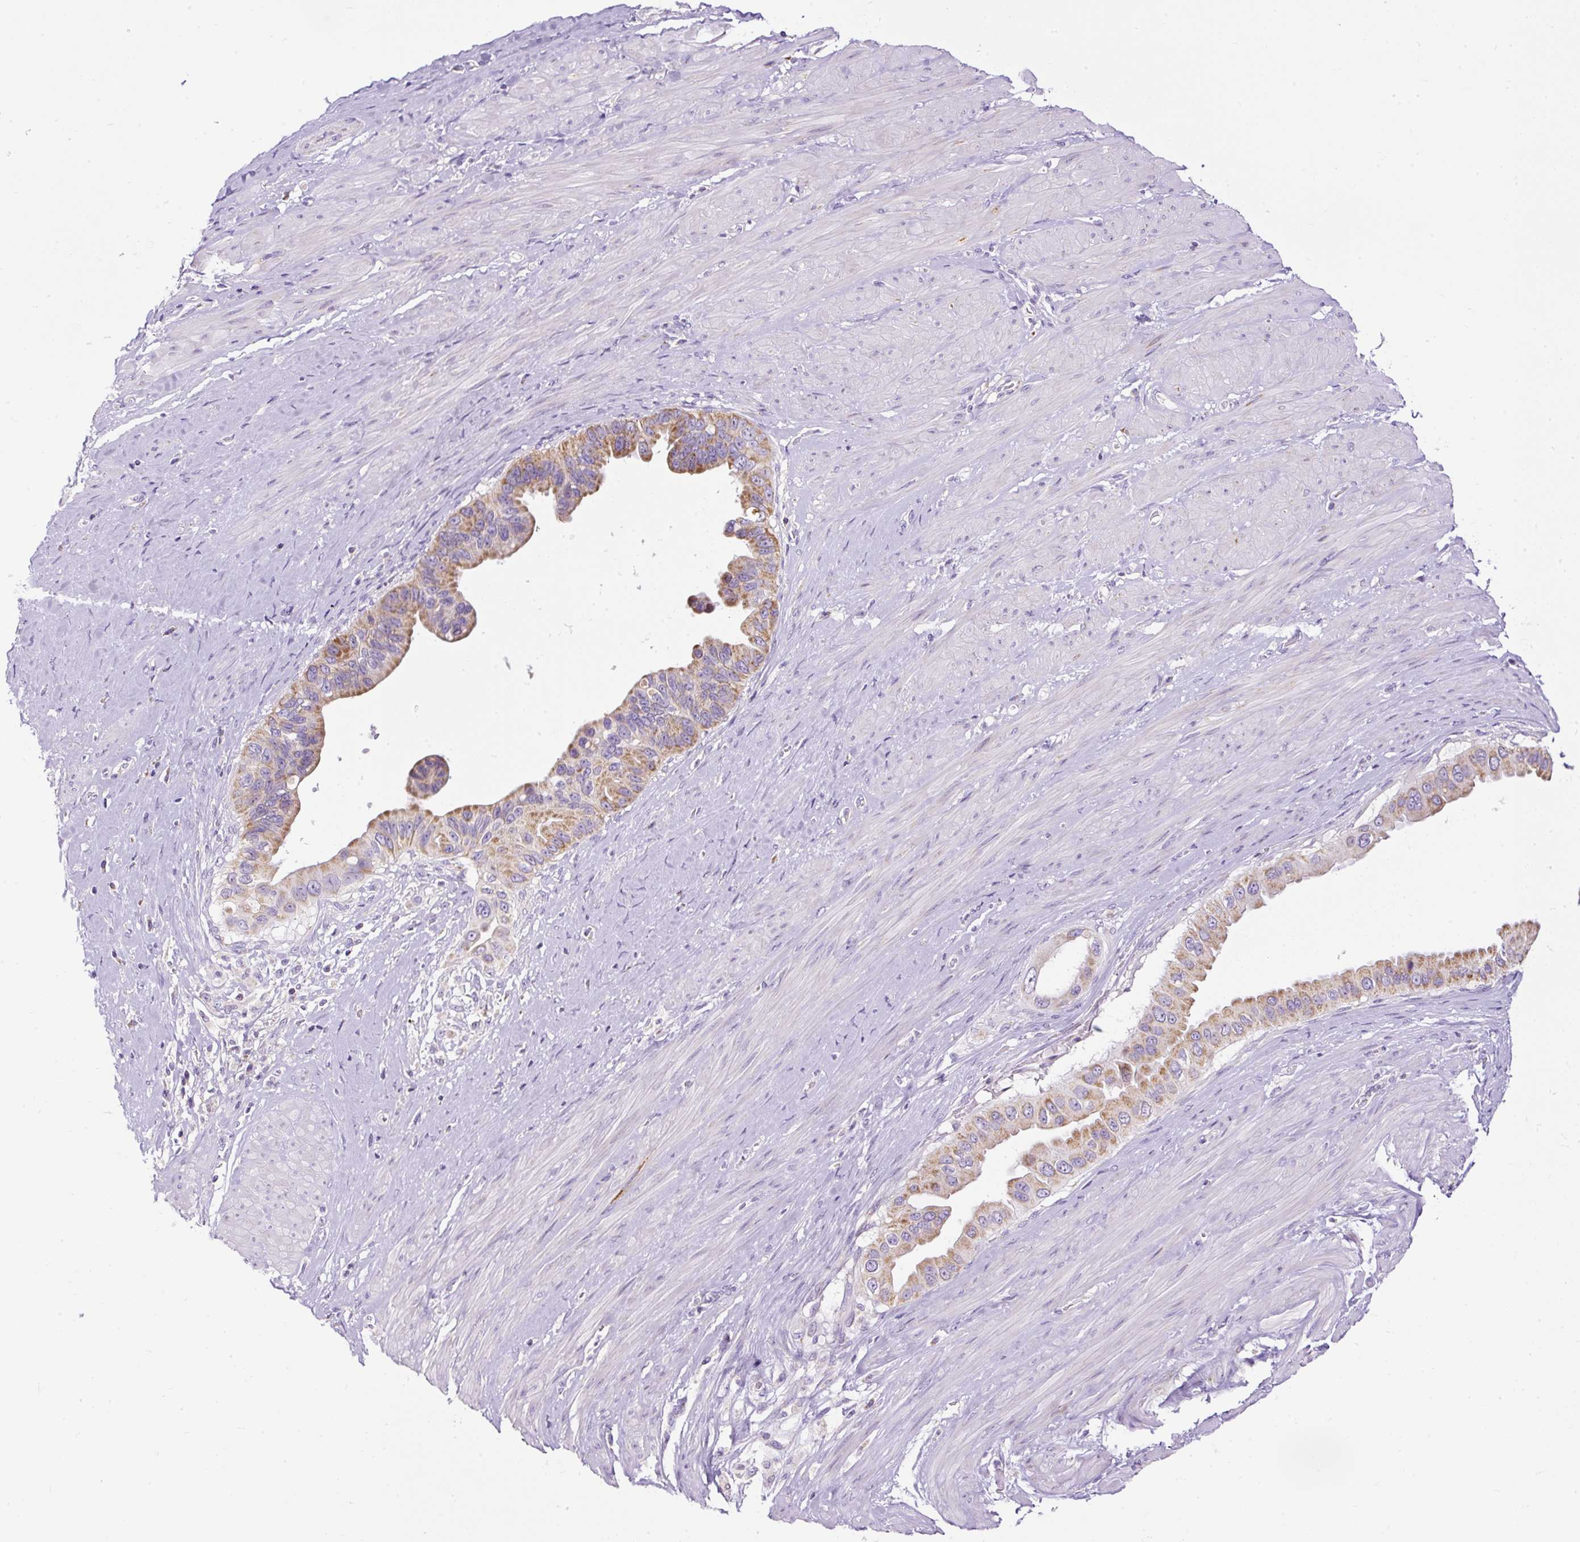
{"staining": {"intensity": "moderate", "quantity": ">75%", "location": "cytoplasmic/membranous"}, "tissue": "pancreatic cancer", "cell_type": "Tumor cells", "image_type": "cancer", "snomed": [{"axis": "morphology", "description": "Adenocarcinoma, NOS"}, {"axis": "topography", "description": "Pancreas"}], "caption": "Pancreatic cancer (adenocarcinoma) stained with a protein marker demonstrates moderate staining in tumor cells.", "gene": "FMC1", "patient": {"sex": "female", "age": 56}}